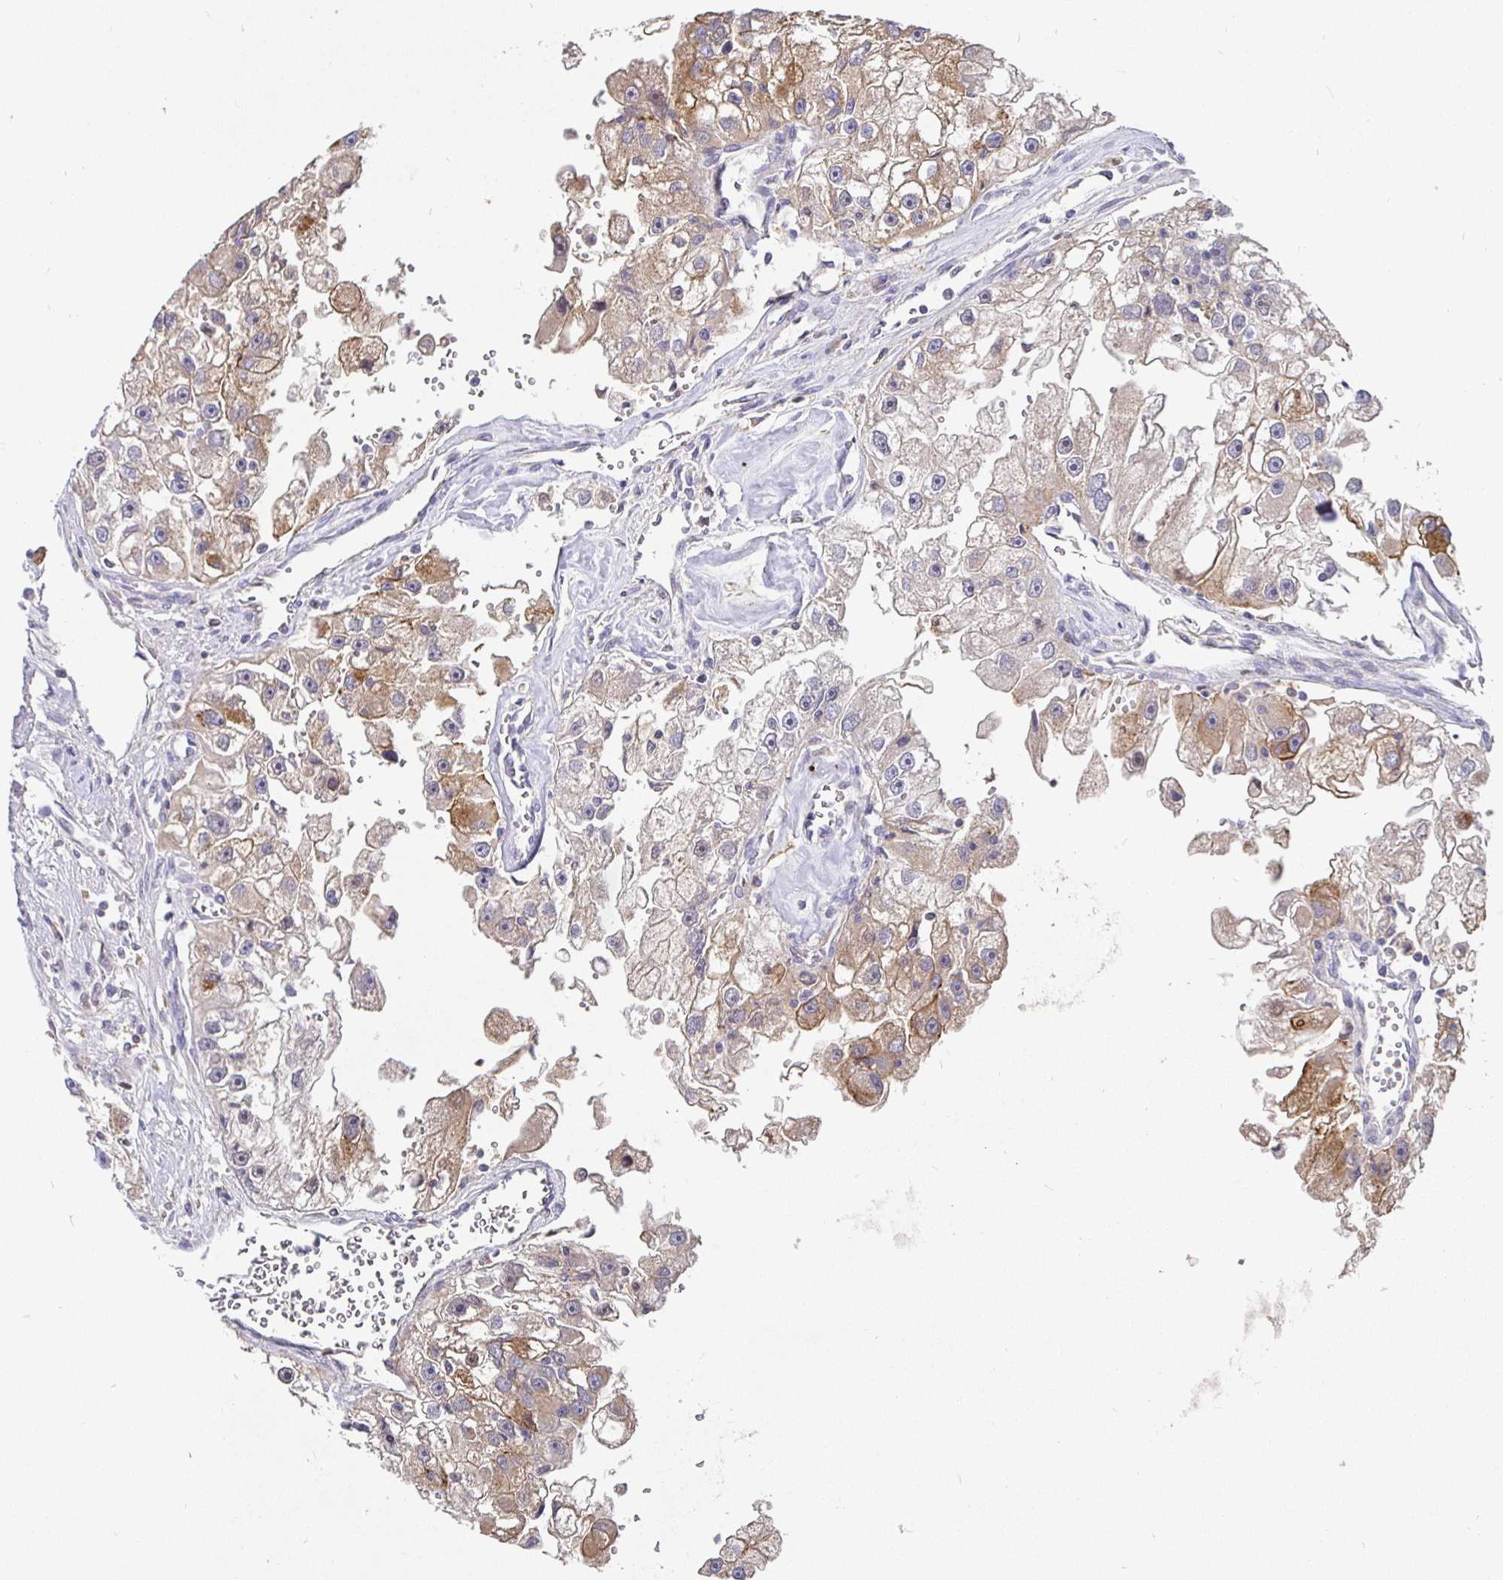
{"staining": {"intensity": "moderate", "quantity": ">75%", "location": "cytoplasmic/membranous"}, "tissue": "renal cancer", "cell_type": "Tumor cells", "image_type": "cancer", "snomed": [{"axis": "morphology", "description": "Adenocarcinoma, NOS"}, {"axis": "topography", "description": "Kidney"}], "caption": "A photomicrograph of adenocarcinoma (renal) stained for a protein exhibits moderate cytoplasmic/membranous brown staining in tumor cells.", "gene": "SATB1", "patient": {"sex": "male", "age": 63}}